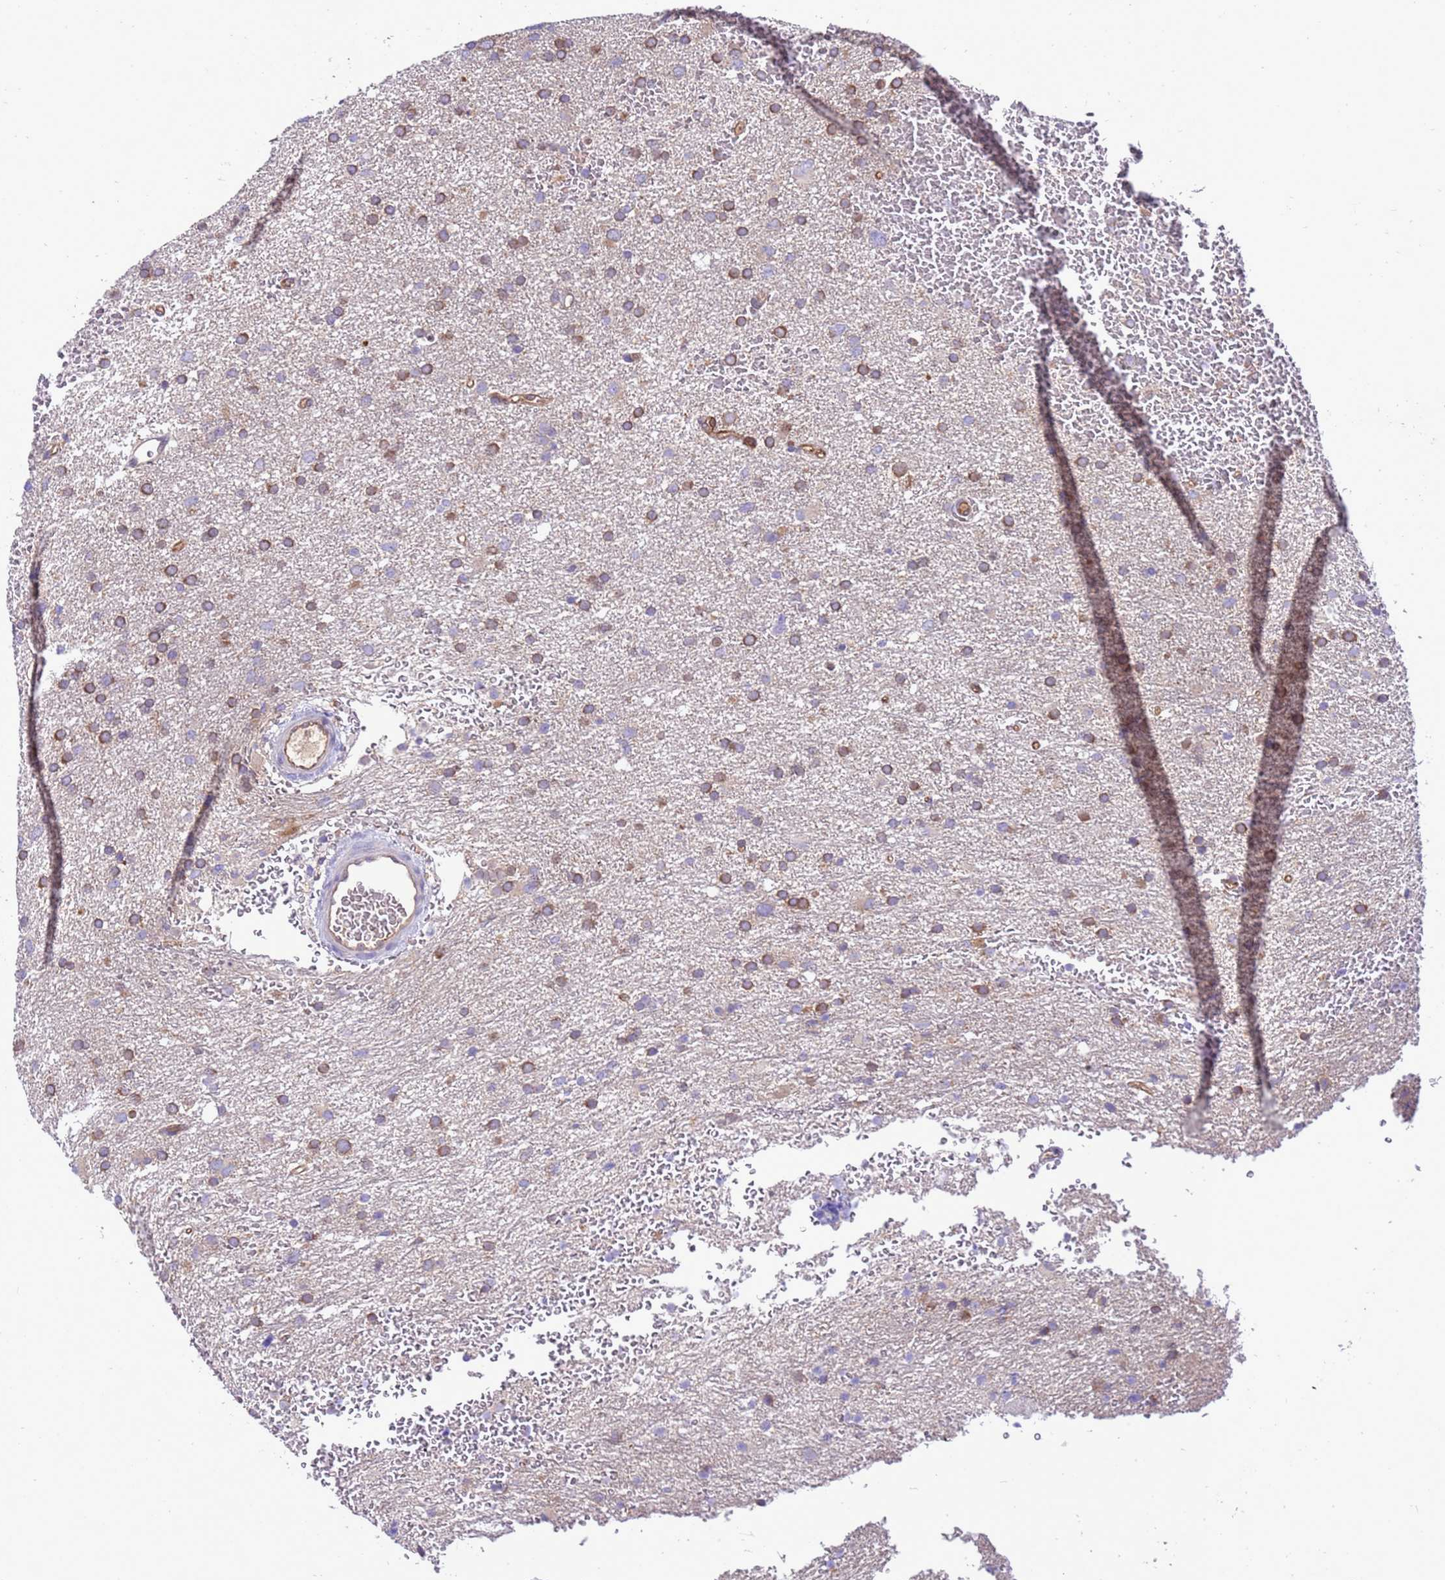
{"staining": {"intensity": "moderate", "quantity": ">75%", "location": "cytoplasmic/membranous"}, "tissue": "glioma", "cell_type": "Tumor cells", "image_type": "cancer", "snomed": [{"axis": "morphology", "description": "Glioma, malignant, High grade"}, {"axis": "topography", "description": "Cerebral cortex"}], "caption": "This histopathology image exhibits malignant glioma (high-grade) stained with immunohistochemistry (IHC) to label a protein in brown. The cytoplasmic/membranous of tumor cells show moderate positivity for the protein. Nuclei are counter-stained blue.", "gene": "RABEP2", "patient": {"sex": "female", "age": 36}}